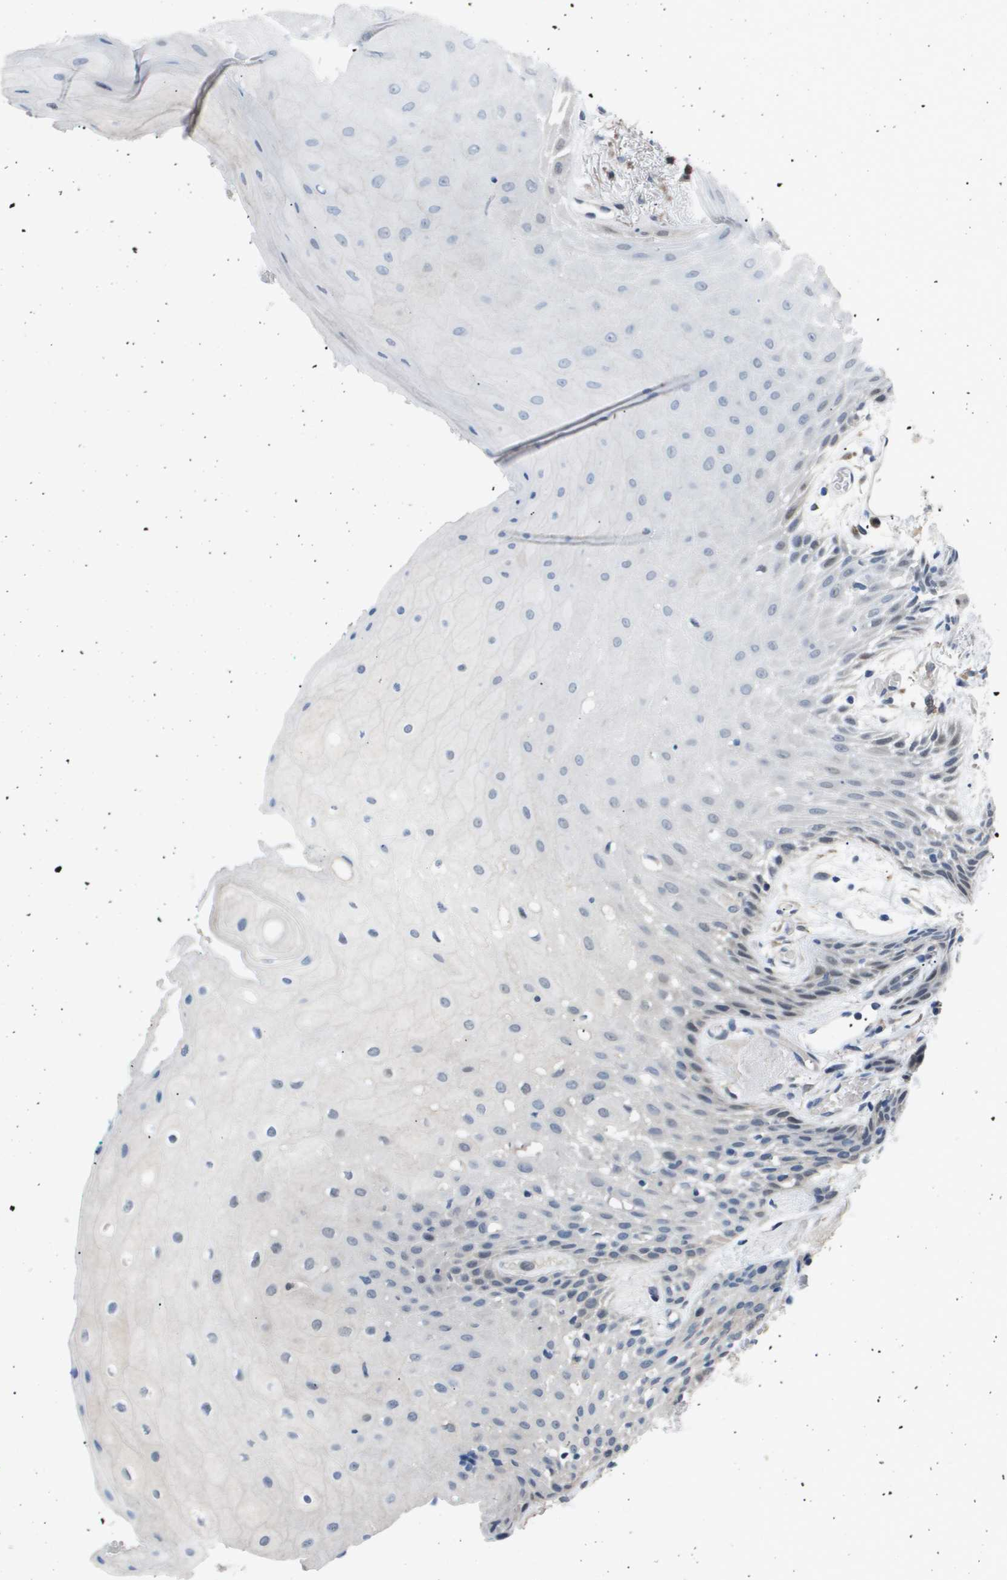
{"staining": {"intensity": "weak", "quantity": "<25%", "location": "nuclear"}, "tissue": "oral mucosa", "cell_type": "Squamous epithelial cells", "image_type": "normal", "snomed": [{"axis": "morphology", "description": "Normal tissue, NOS"}, {"axis": "morphology", "description": "Squamous cell carcinoma, NOS"}, {"axis": "topography", "description": "Oral tissue"}, {"axis": "topography", "description": "Salivary gland"}, {"axis": "topography", "description": "Head-Neck"}], "caption": "A micrograph of human oral mucosa is negative for staining in squamous epithelial cells.", "gene": "AKR1A1", "patient": {"sex": "female", "age": 62}}